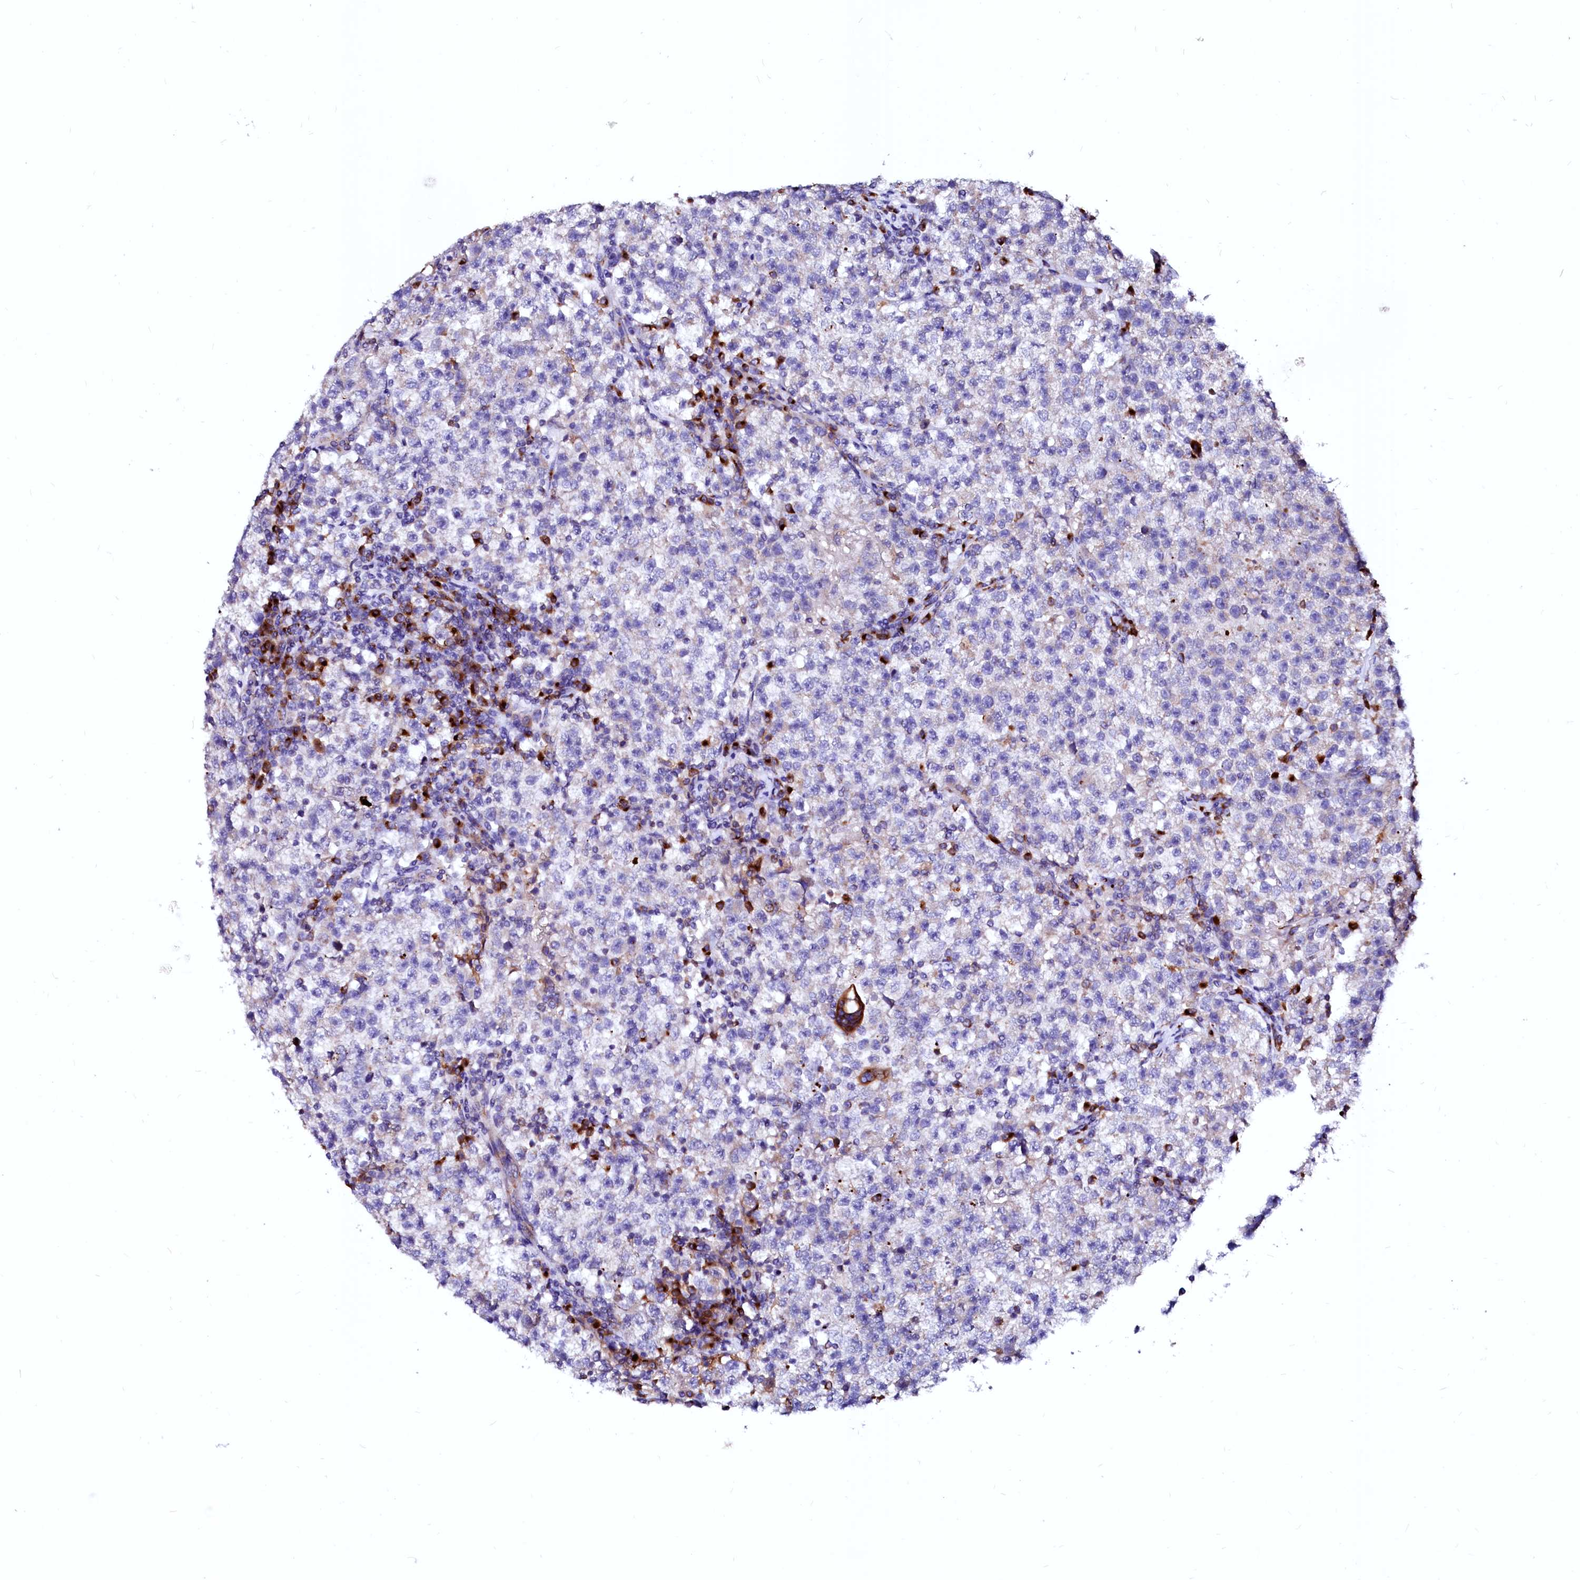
{"staining": {"intensity": "negative", "quantity": "none", "location": "none"}, "tissue": "testis cancer", "cell_type": "Tumor cells", "image_type": "cancer", "snomed": [{"axis": "morphology", "description": "Seminoma, NOS"}, {"axis": "topography", "description": "Testis"}], "caption": "Protein analysis of testis cancer reveals no significant positivity in tumor cells.", "gene": "LMAN1", "patient": {"sex": "male", "age": 22}}